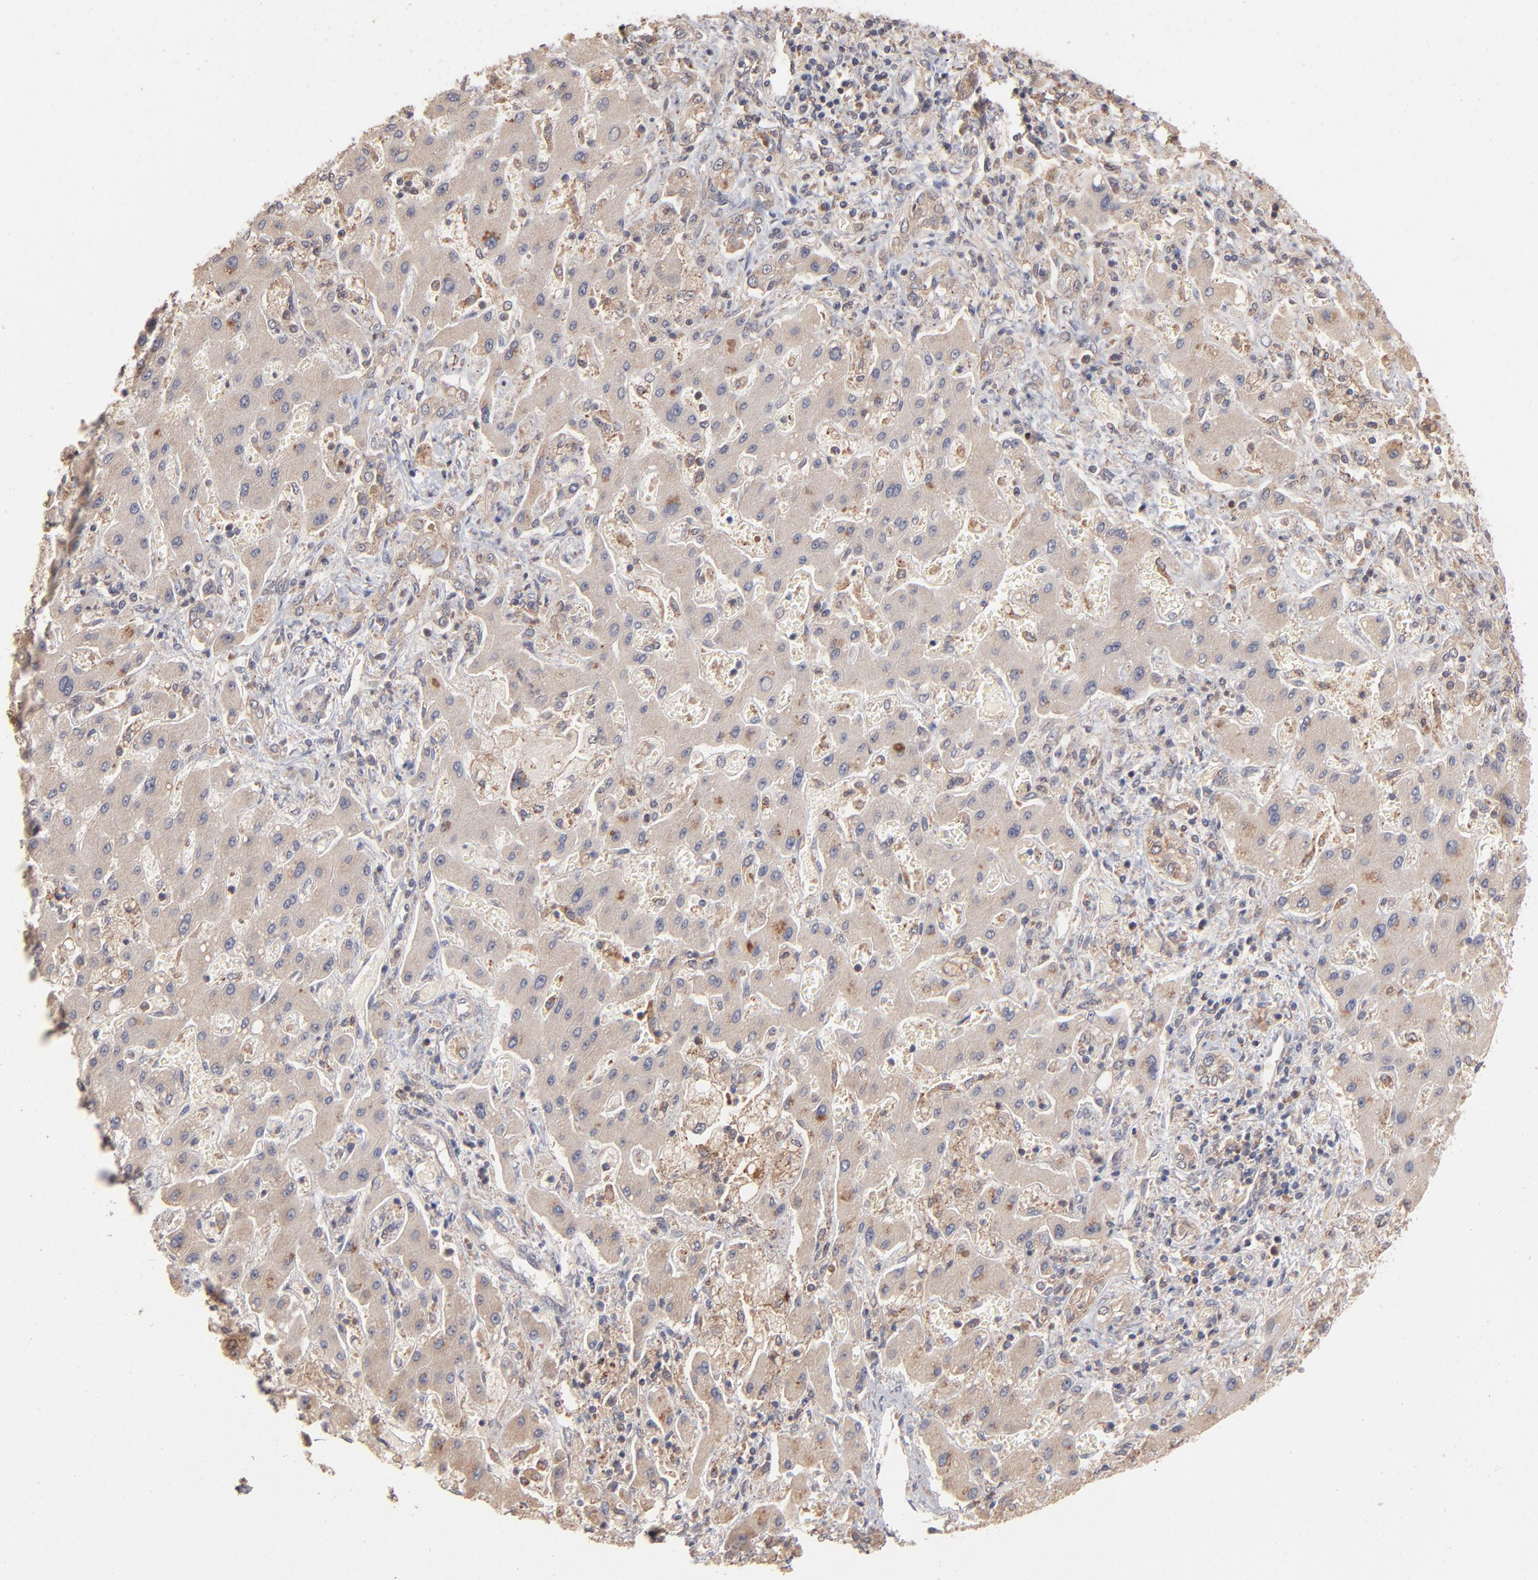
{"staining": {"intensity": "weak", "quantity": "25%-75%", "location": "cytoplasmic/membranous"}, "tissue": "liver cancer", "cell_type": "Tumor cells", "image_type": "cancer", "snomed": [{"axis": "morphology", "description": "Cholangiocarcinoma"}, {"axis": "topography", "description": "Liver"}], "caption": "Immunohistochemical staining of cholangiocarcinoma (liver) reveals low levels of weak cytoplasmic/membranous staining in about 25%-75% of tumor cells.", "gene": "IVNS1ABP", "patient": {"sex": "male", "age": 50}}